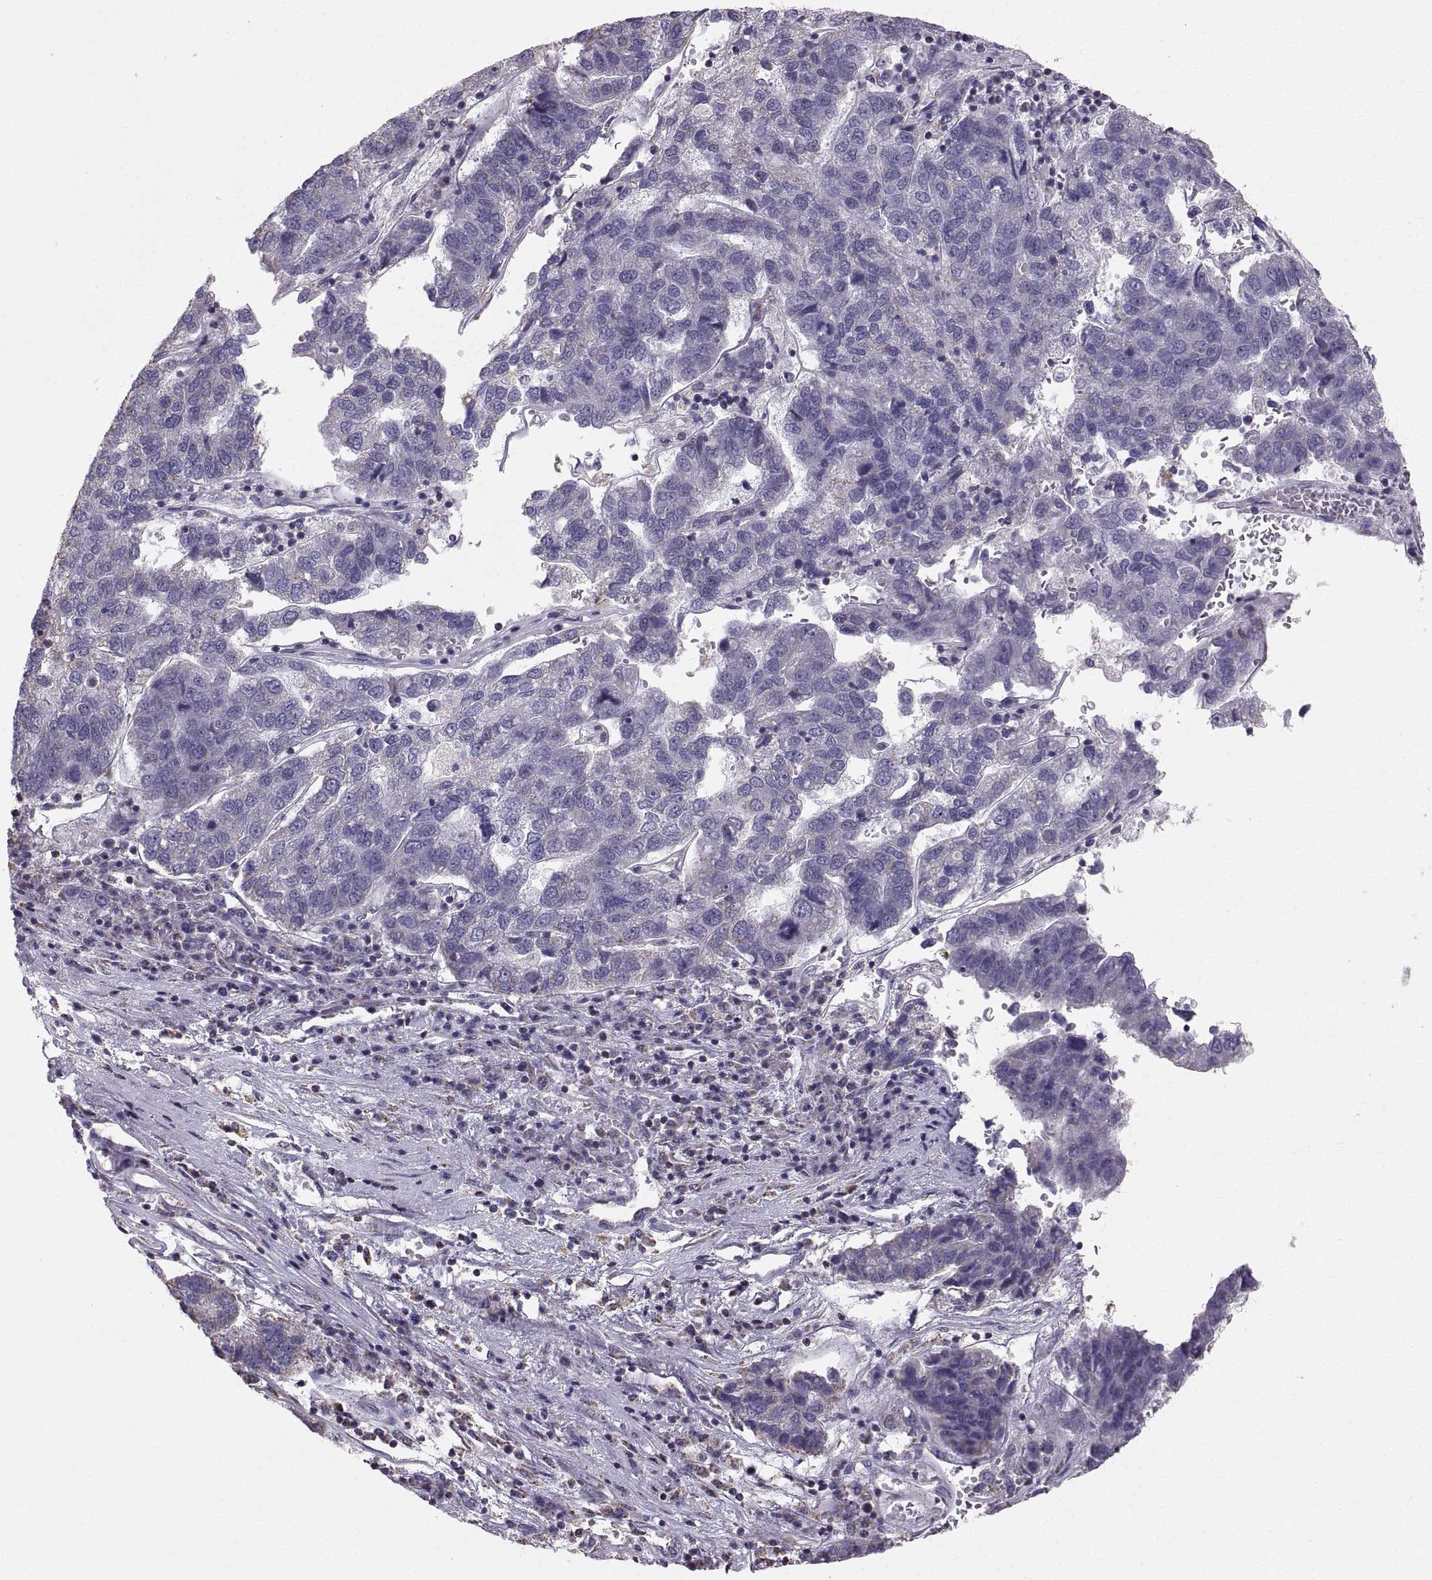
{"staining": {"intensity": "negative", "quantity": "none", "location": "none"}, "tissue": "pancreatic cancer", "cell_type": "Tumor cells", "image_type": "cancer", "snomed": [{"axis": "morphology", "description": "Adenocarcinoma, NOS"}, {"axis": "topography", "description": "Pancreas"}], "caption": "Human adenocarcinoma (pancreatic) stained for a protein using immunohistochemistry (IHC) demonstrates no positivity in tumor cells.", "gene": "STMND1", "patient": {"sex": "female", "age": 61}}